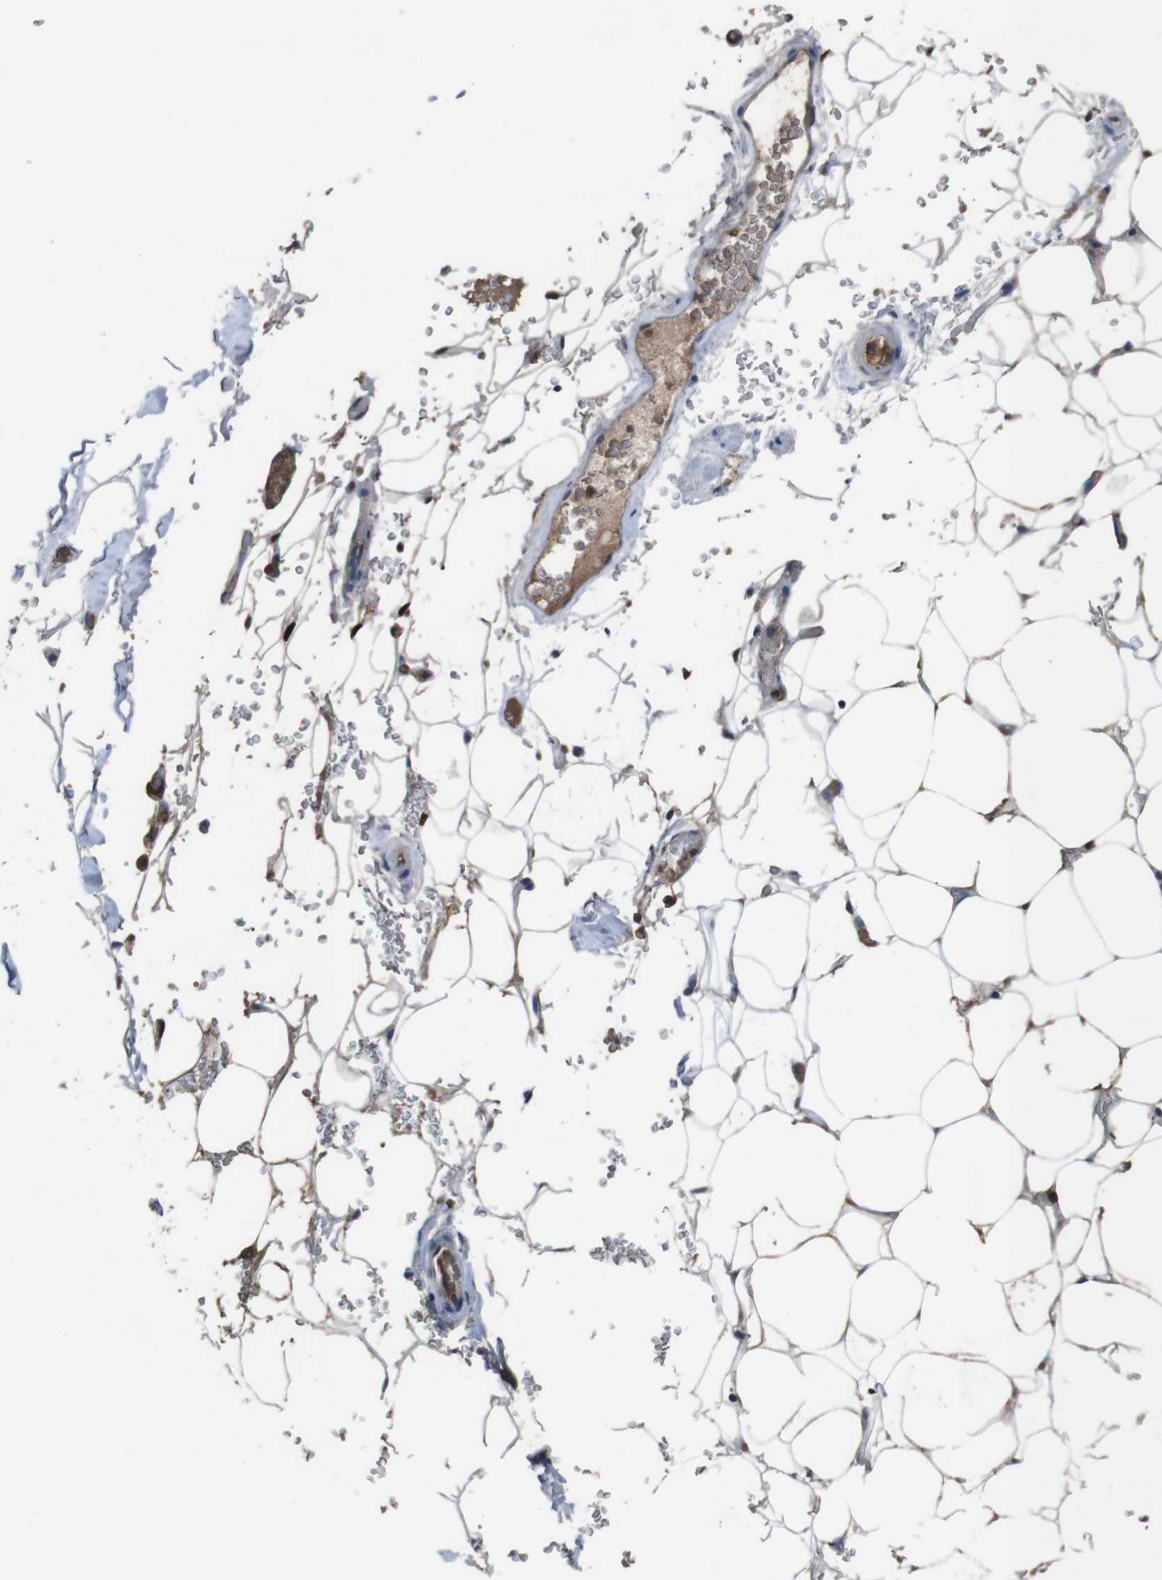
{"staining": {"intensity": "moderate", "quantity": ">75%", "location": "nuclear"}, "tissue": "adipose tissue", "cell_type": "Adipocytes", "image_type": "normal", "snomed": [{"axis": "morphology", "description": "Normal tissue, NOS"}, {"axis": "topography", "description": "Peripheral nerve tissue"}], "caption": "This histopathology image demonstrates IHC staining of benign human adipose tissue, with medium moderate nuclear expression in about >75% of adipocytes.", "gene": "SUB1", "patient": {"sex": "male", "age": 70}}